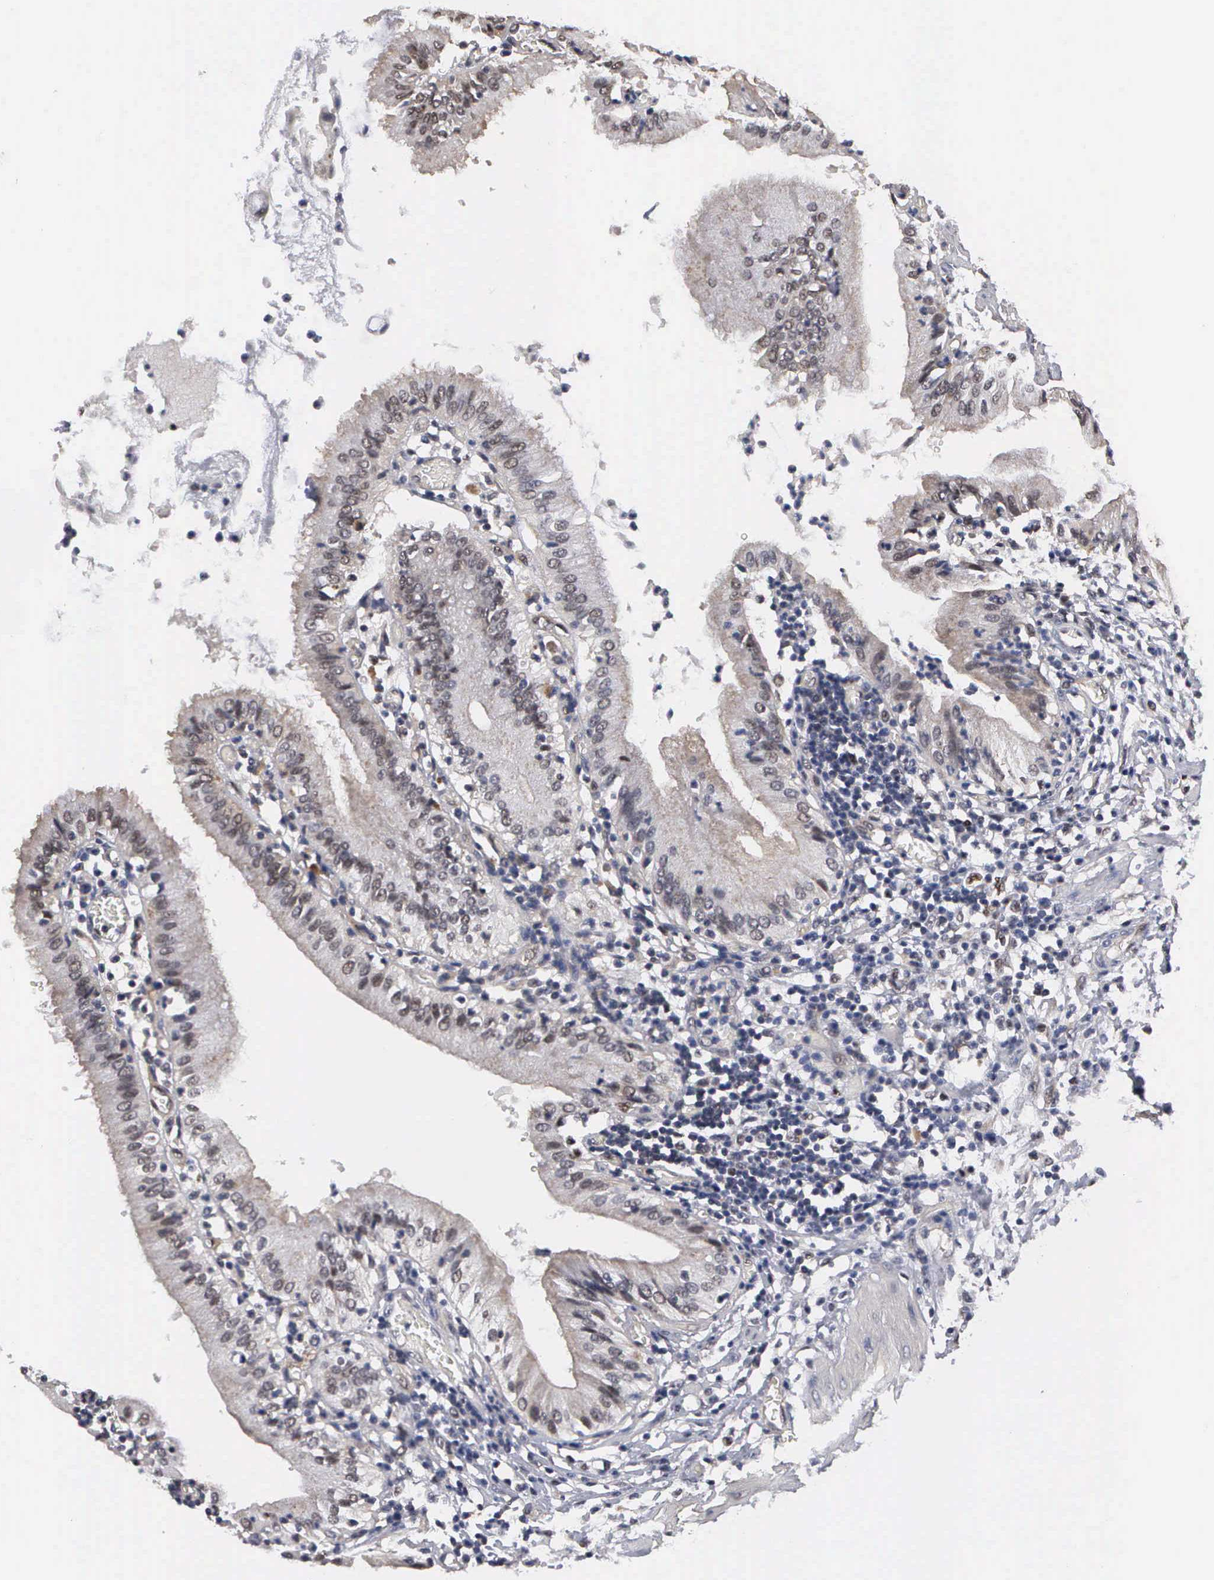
{"staining": {"intensity": "moderate", "quantity": "25%-75%", "location": "nuclear"}, "tissue": "gallbladder", "cell_type": "Glandular cells", "image_type": "normal", "snomed": [{"axis": "morphology", "description": "Normal tissue, NOS"}, {"axis": "topography", "description": "Gallbladder"}], "caption": "A micrograph of human gallbladder stained for a protein exhibits moderate nuclear brown staining in glandular cells.", "gene": "ZBTB33", "patient": {"sex": "male", "age": 58}}